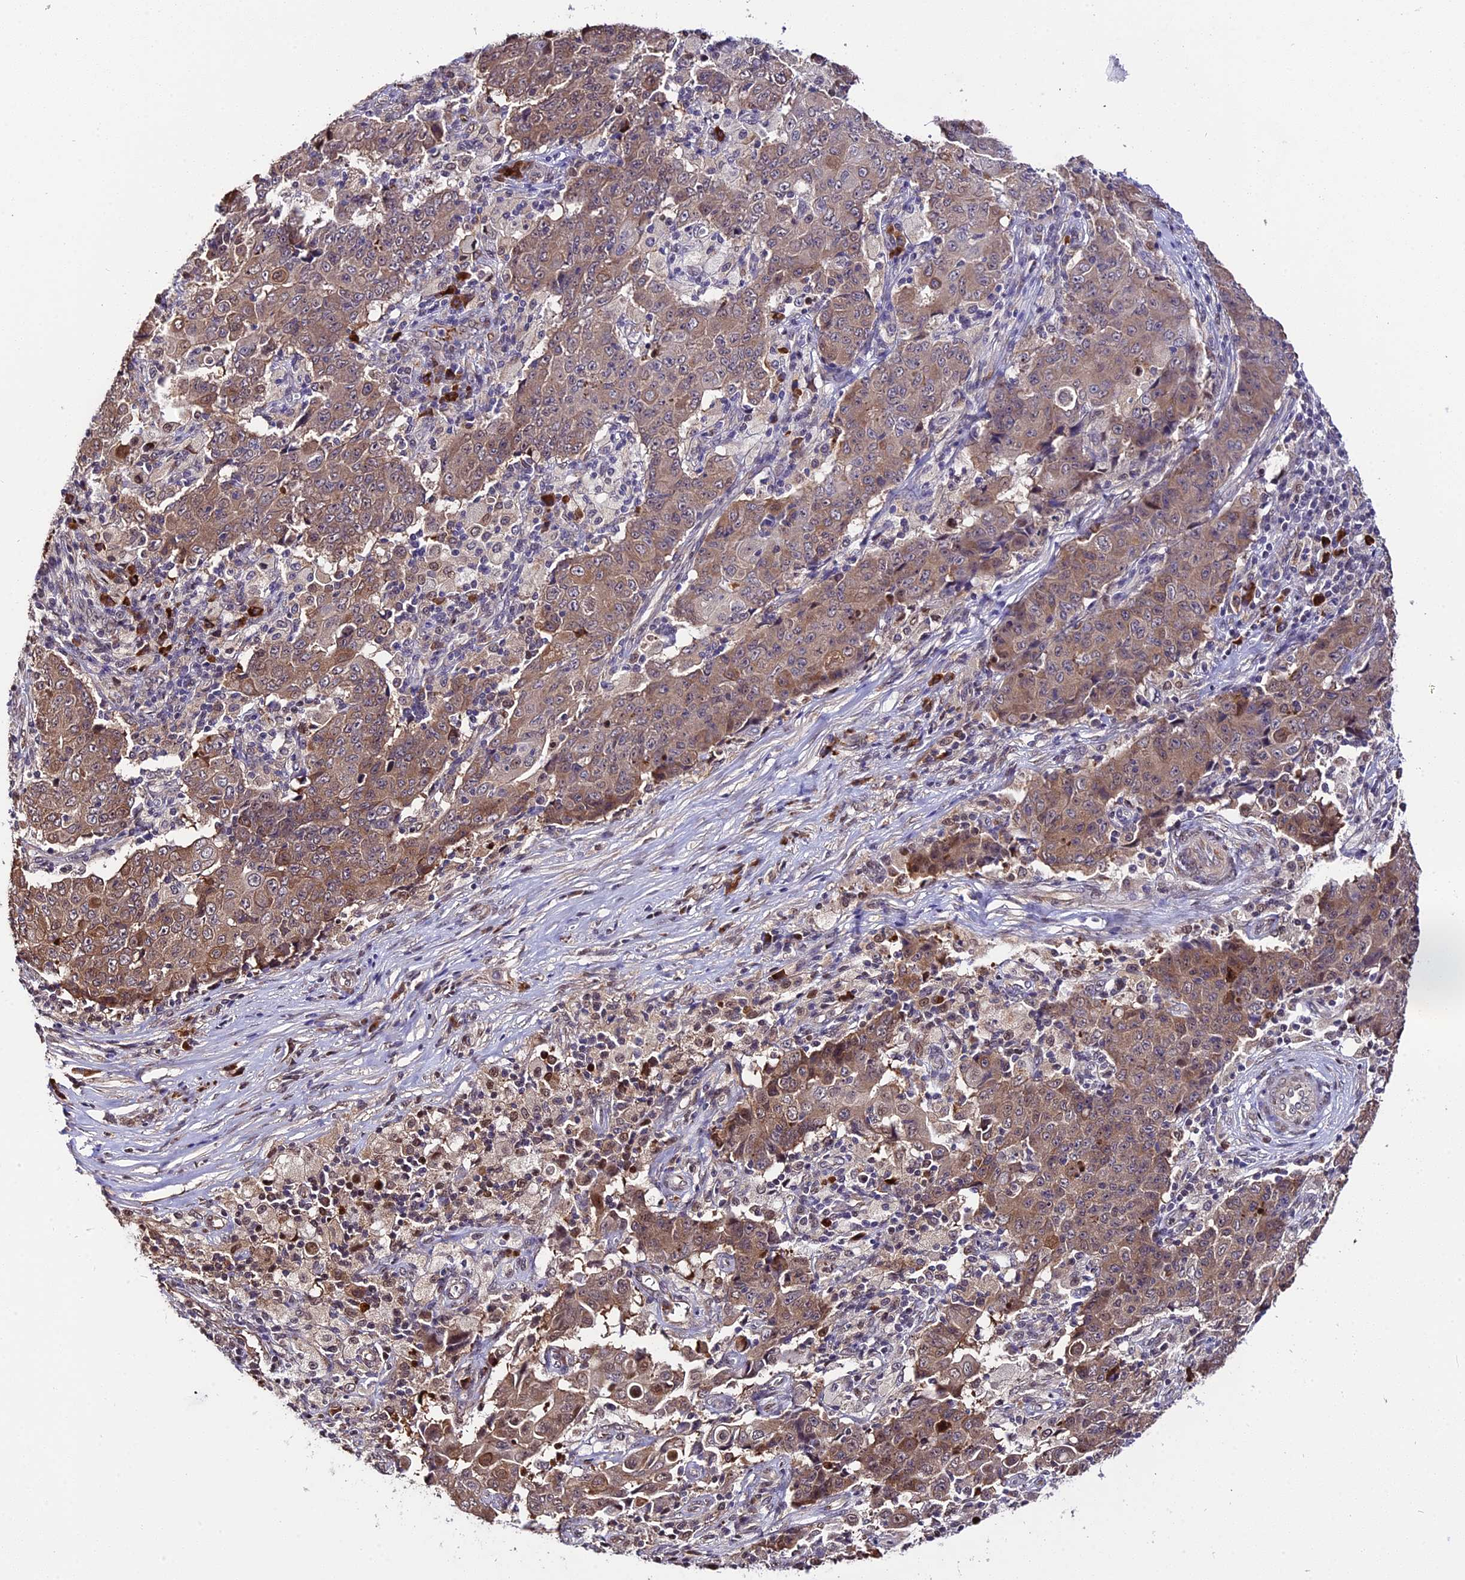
{"staining": {"intensity": "moderate", "quantity": "25%-75%", "location": "cytoplasmic/membranous"}, "tissue": "ovarian cancer", "cell_type": "Tumor cells", "image_type": "cancer", "snomed": [{"axis": "morphology", "description": "Carcinoma, endometroid"}, {"axis": "topography", "description": "Ovary"}], "caption": "Immunohistochemistry photomicrograph of human ovarian endometroid carcinoma stained for a protein (brown), which shows medium levels of moderate cytoplasmic/membranous staining in about 25%-75% of tumor cells.", "gene": "HERPUD1", "patient": {"sex": "female", "age": 42}}